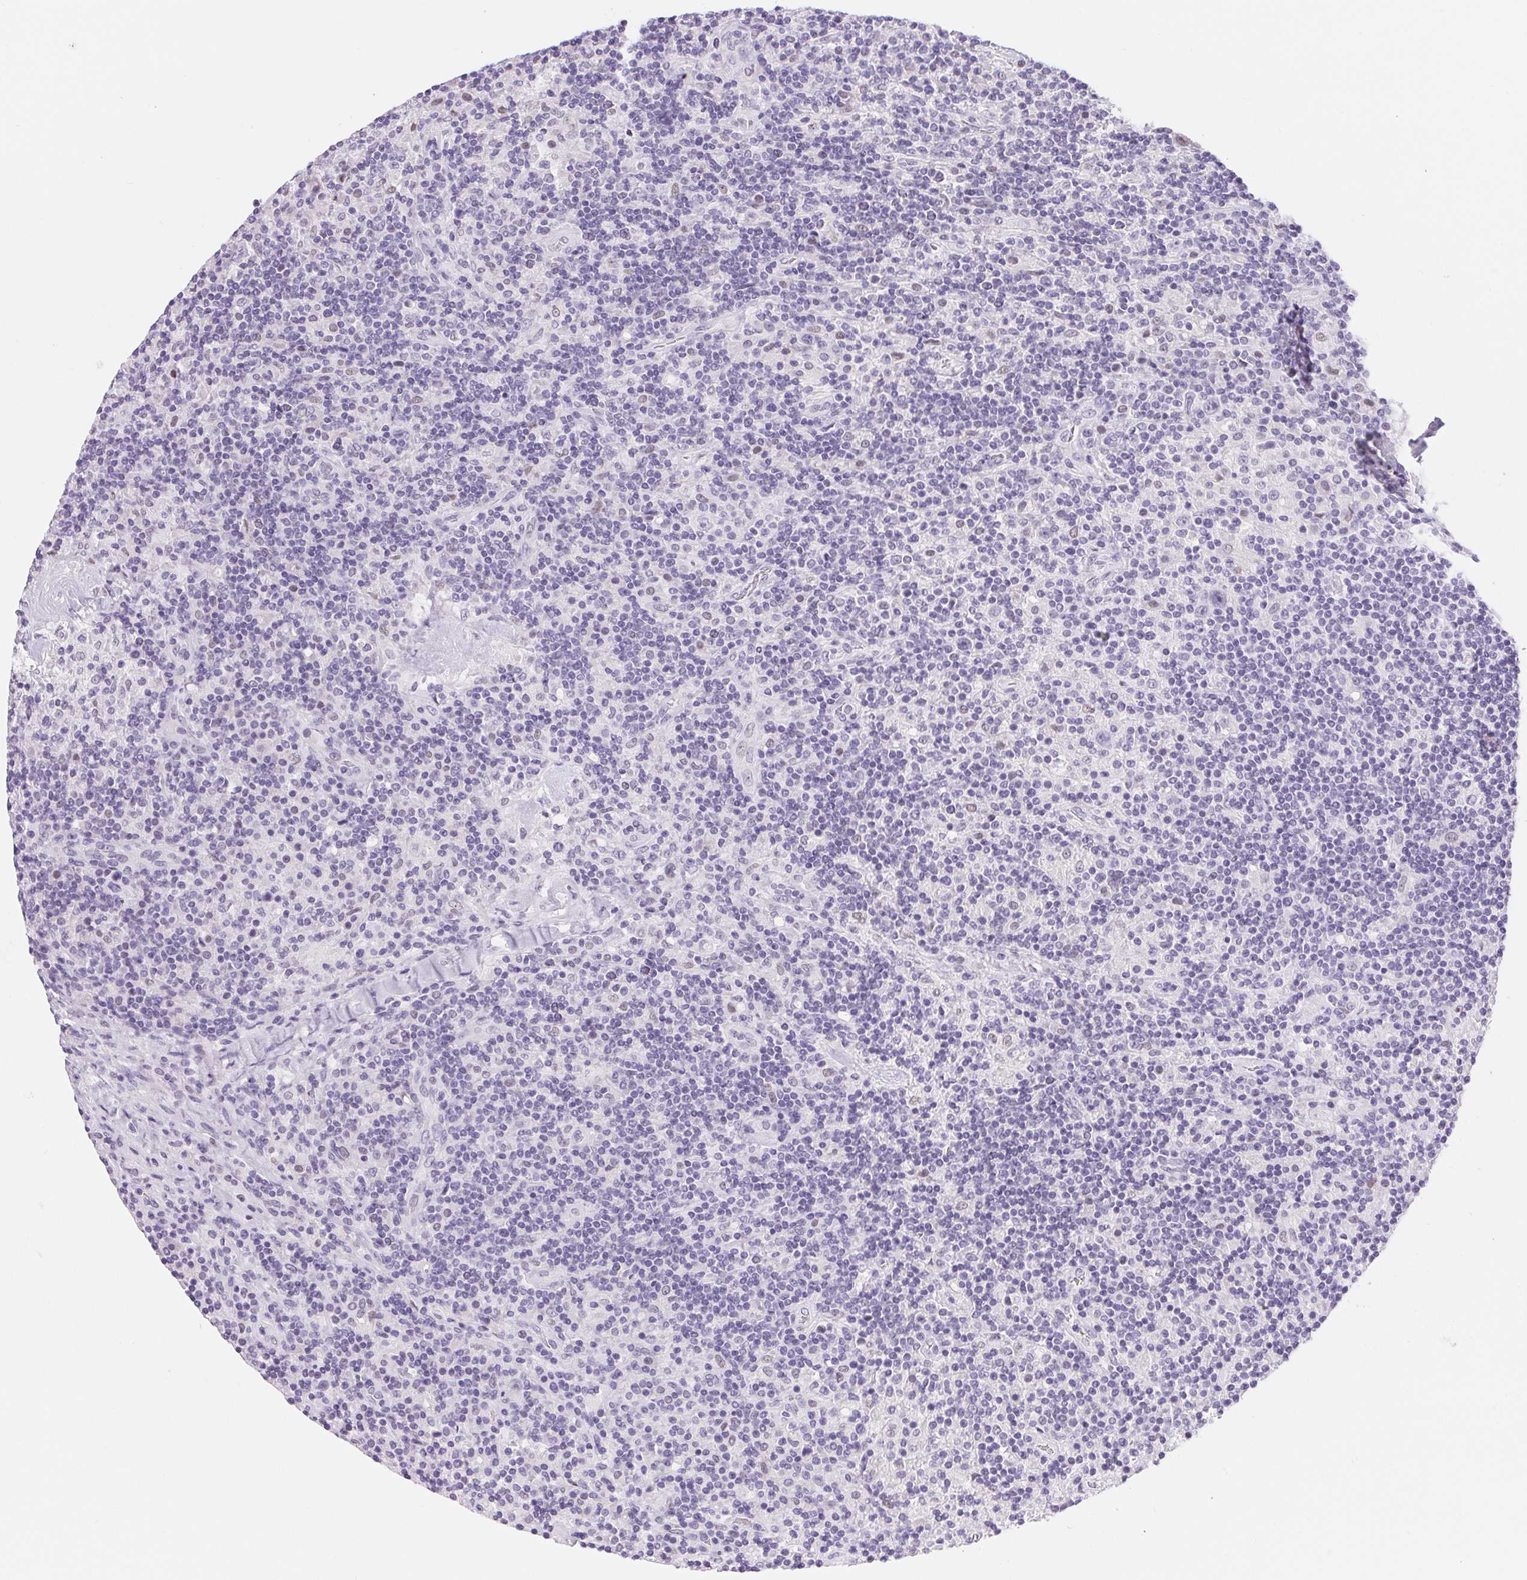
{"staining": {"intensity": "negative", "quantity": "none", "location": "none"}, "tissue": "lymphoma", "cell_type": "Tumor cells", "image_type": "cancer", "snomed": [{"axis": "morphology", "description": "Hodgkin's disease, NOS"}, {"axis": "topography", "description": "Lymph node"}], "caption": "Protein analysis of lymphoma displays no significant expression in tumor cells. (DAB immunohistochemistry, high magnification).", "gene": "ASGR2", "patient": {"sex": "male", "age": 70}}